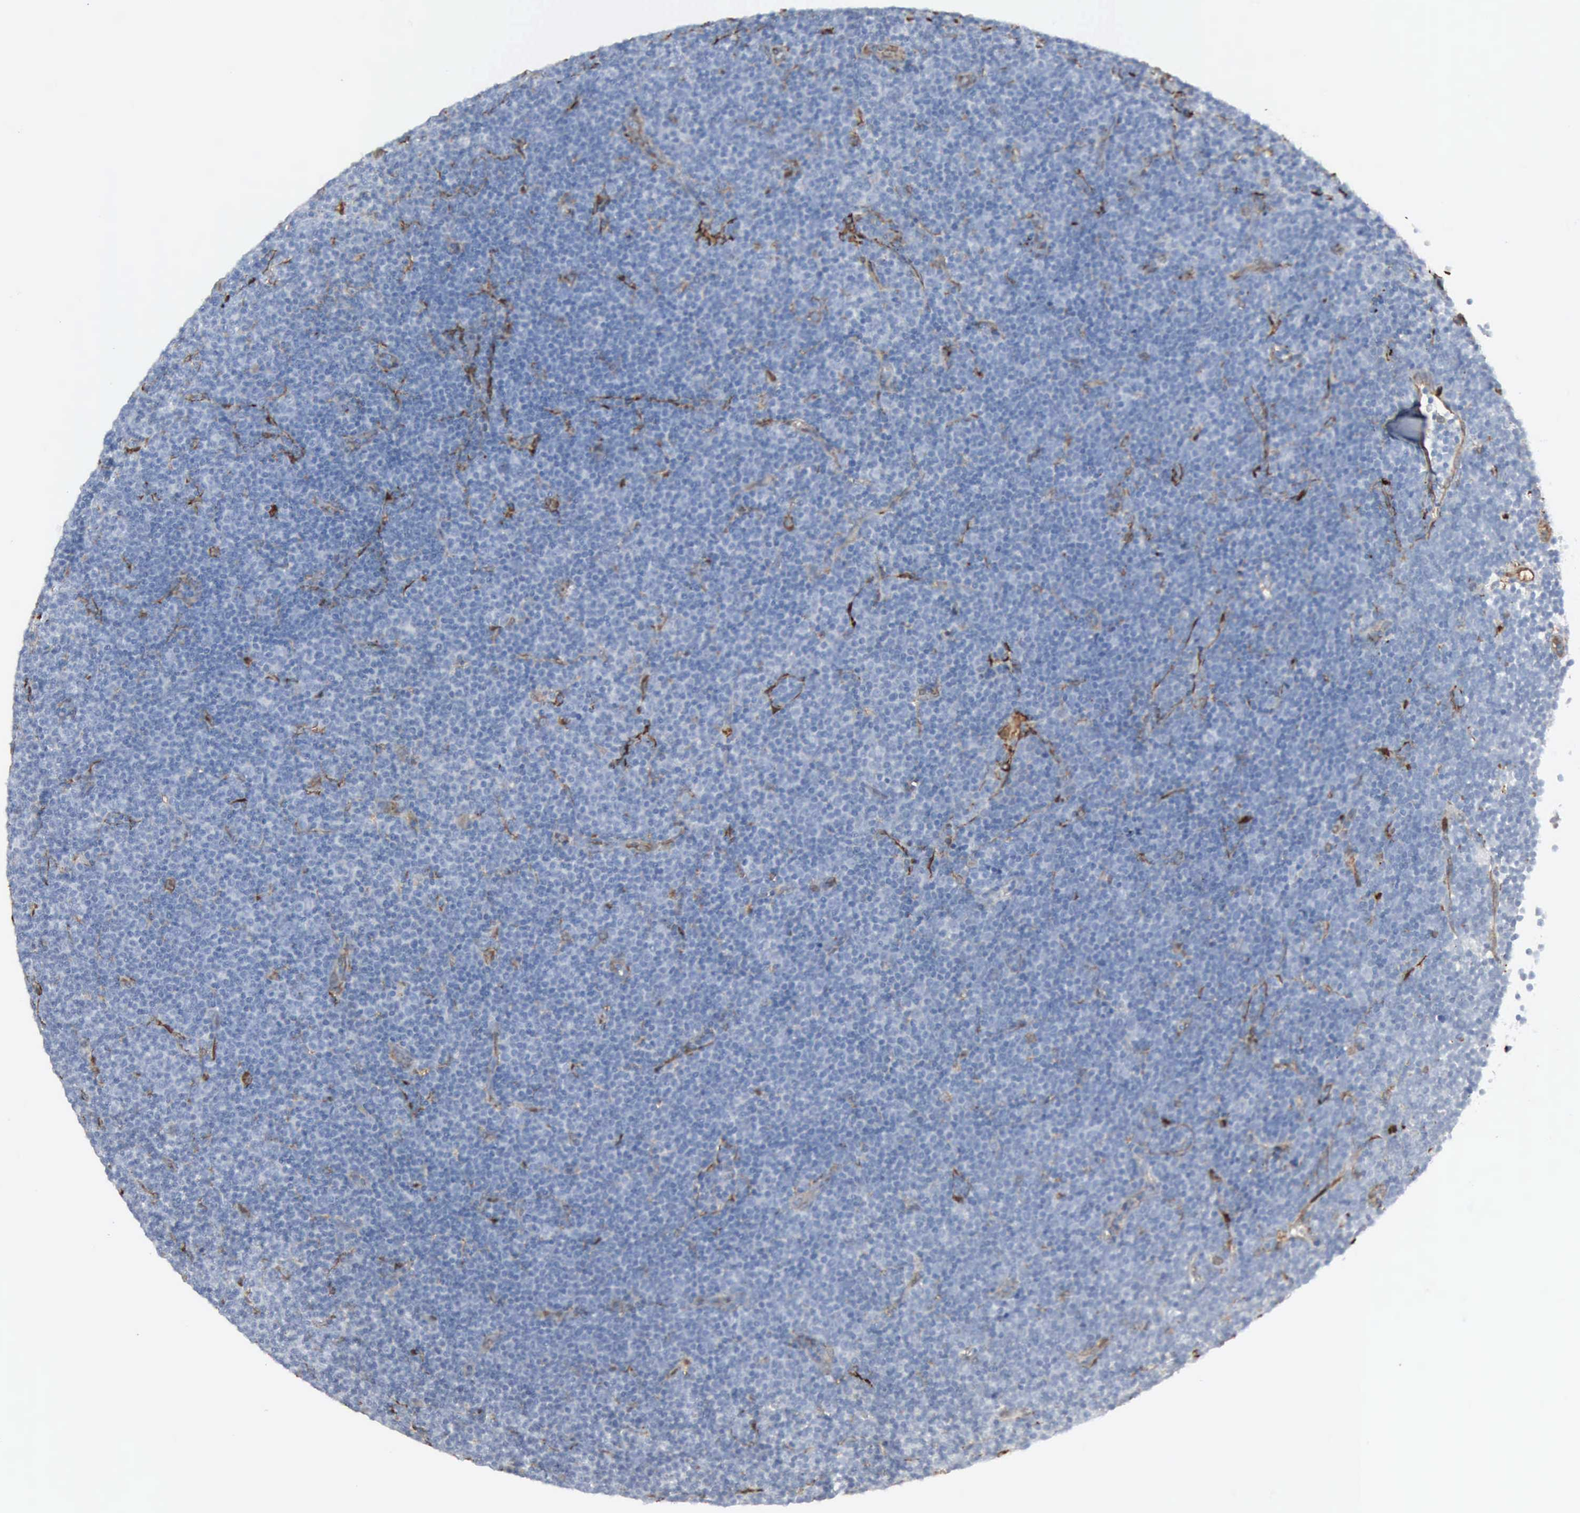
{"staining": {"intensity": "negative", "quantity": "none", "location": "none"}, "tissue": "lymphoma", "cell_type": "Tumor cells", "image_type": "cancer", "snomed": [{"axis": "morphology", "description": "Malignant lymphoma, non-Hodgkin's type, Low grade"}, {"axis": "topography", "description": "Lymph node"}], "caption": "This is an IHC photomicrograph of human low-grade malignant lymphoma, non-Hodgkin's type. There is no staining in tumor cells.", "gene": "FSCN1", "patient": {"sex": "male", "age": 57}}